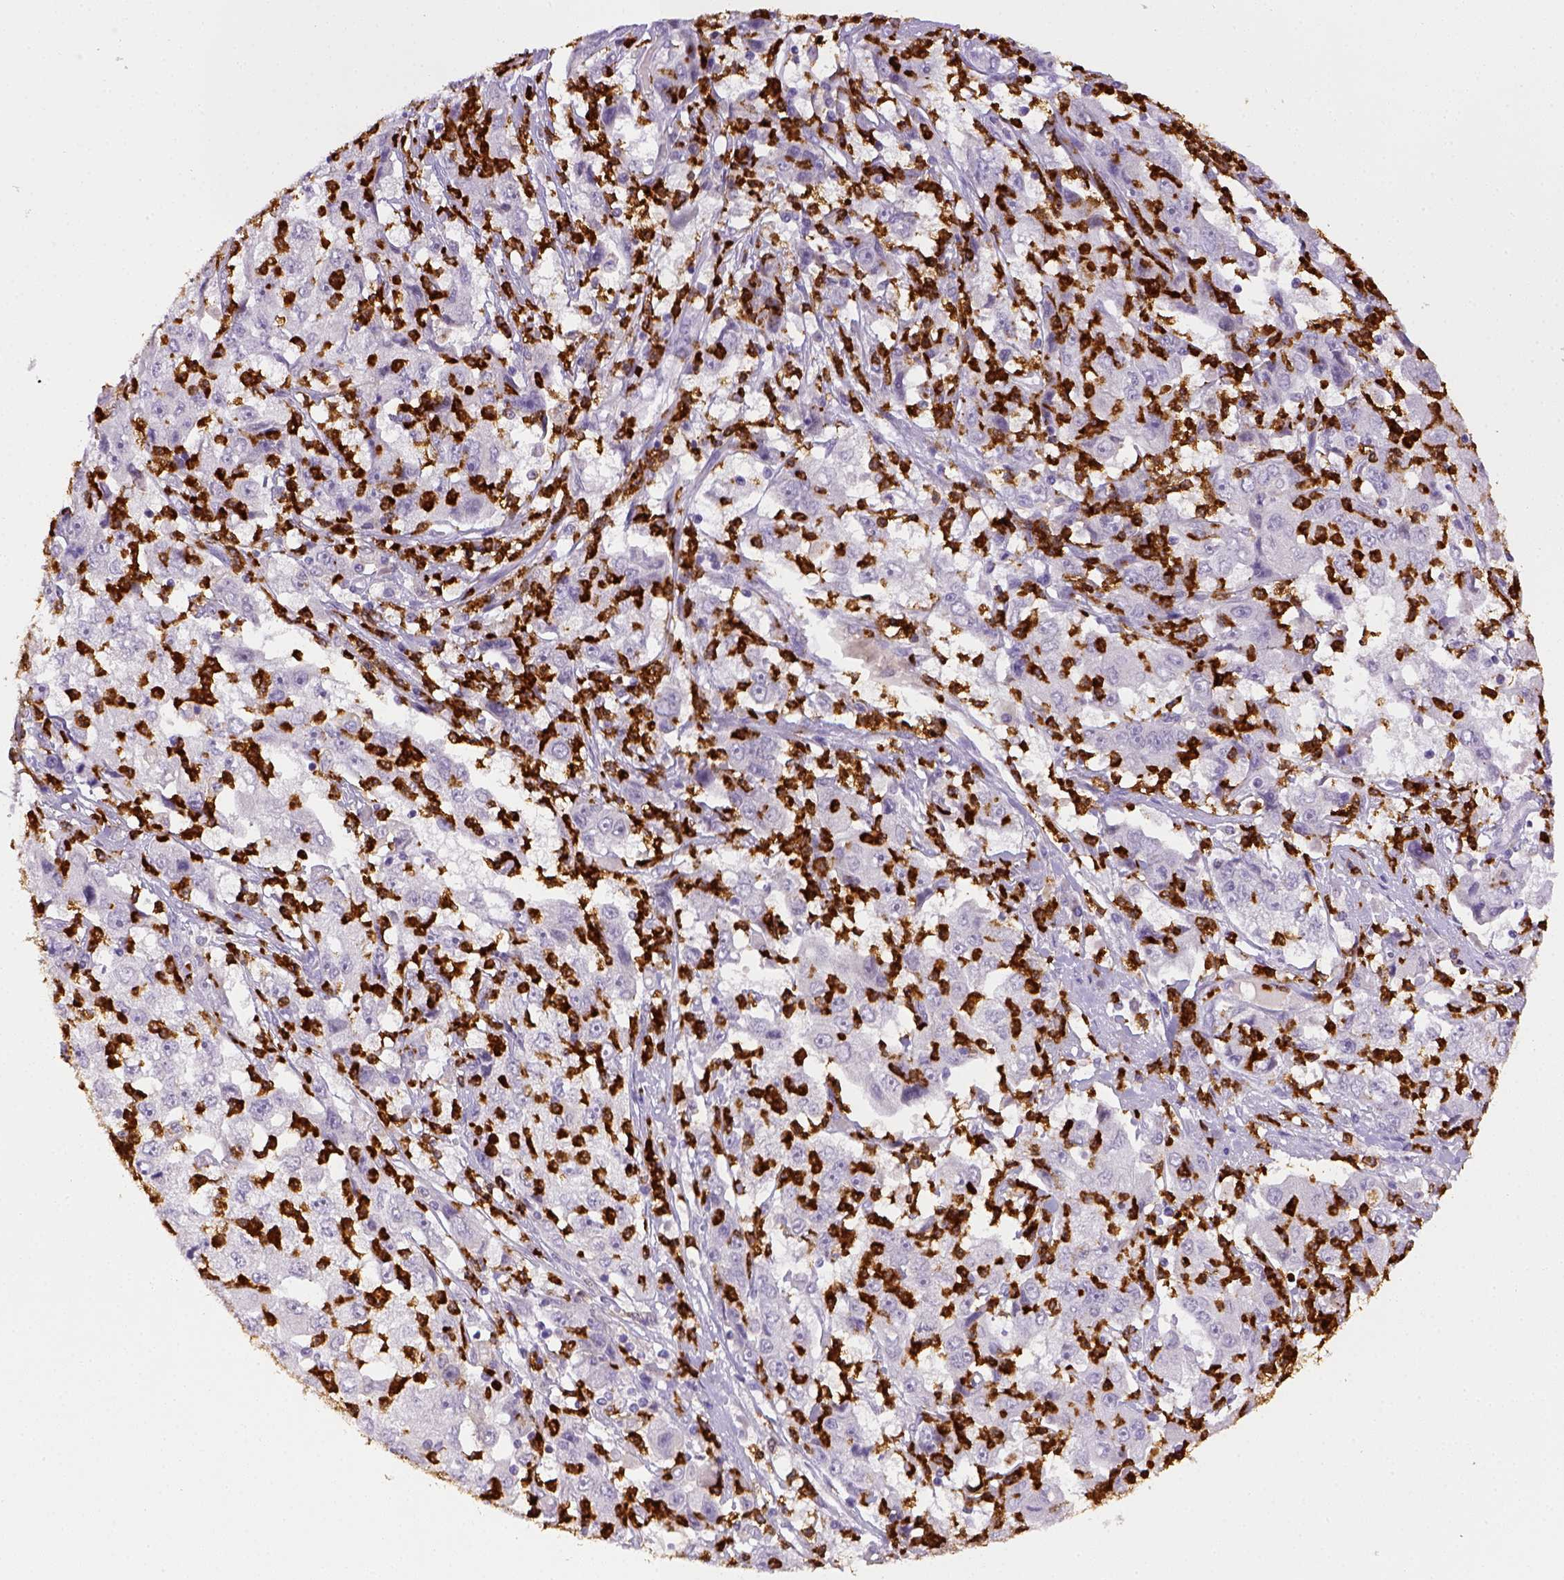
{"staining": {"intensity": "negative", "quantity": "none", "location": "none"}, "tissue": "cervical cancer", "cell_type": "Tumor cells", "image_type": "cancer", "snomed": [{"axis": "morphology", "description": "Squamous cell carcinoma, NOS"}, {"axis": "topography", "description": "Cervix"}], "caption": "High power microscopy micrograph of an immunohistochemistry photomicrograph of cervical squamous cell carcinoma, revealing no significant expression in tumor cells. Nuclei are stained in blue.", "gene": "ITGAM", "patient": {"sex": "female", "age": 36}}